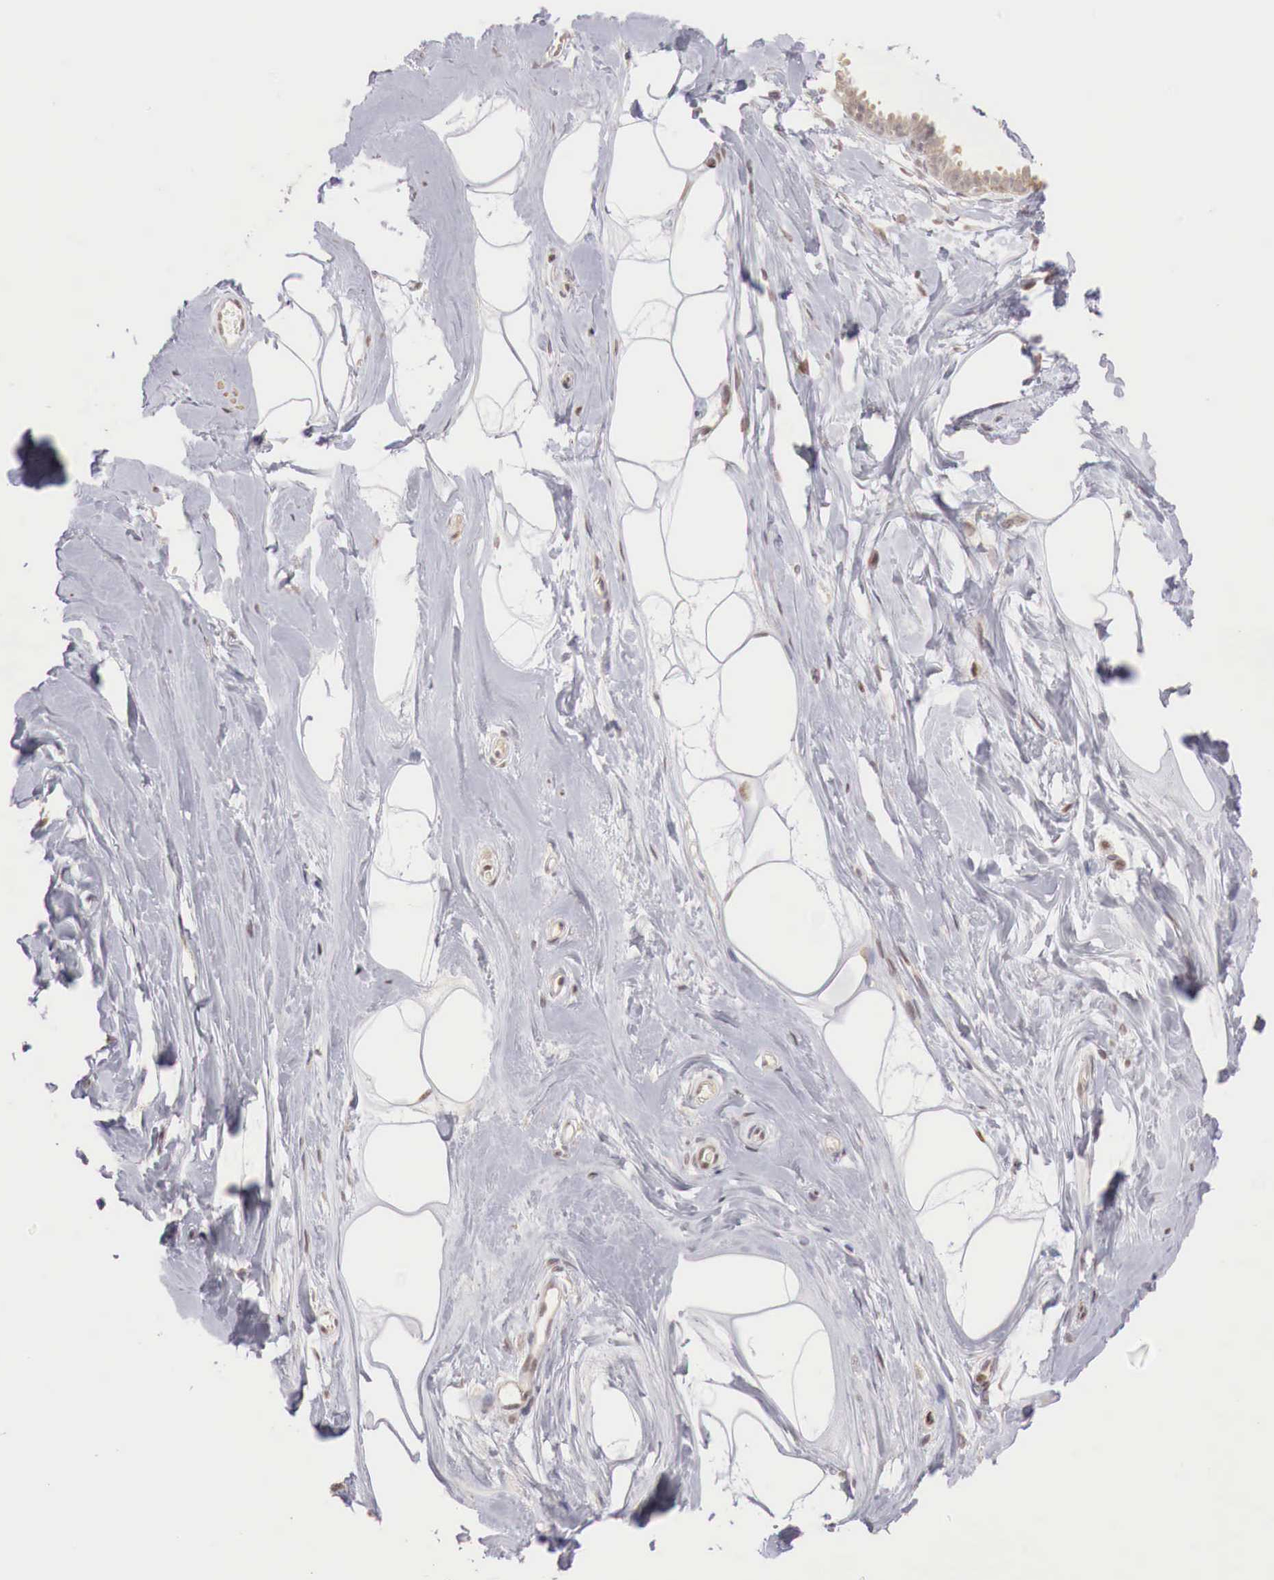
{"staining": {"intensity": "weak", "quantity": ">75%", "location": "nuclear"}, "tissue": "breast", "cell_type": "Adipocytes", "image_type": "normal", "snomed": [{"axis": "morphology", "description": "Normal tissue, NOS"}, {"axis": "topography", "description": "Breast"}], "caption": "Immunohistochemistry (IHC) (DAB (3,3'-diaminobenzidine)) staining of normal breast exhibits weak nuclear protein expression in about >75% of adipocytes.", "gene": "TBC1D9", "patient": {"sex": "female", "age": 44}}